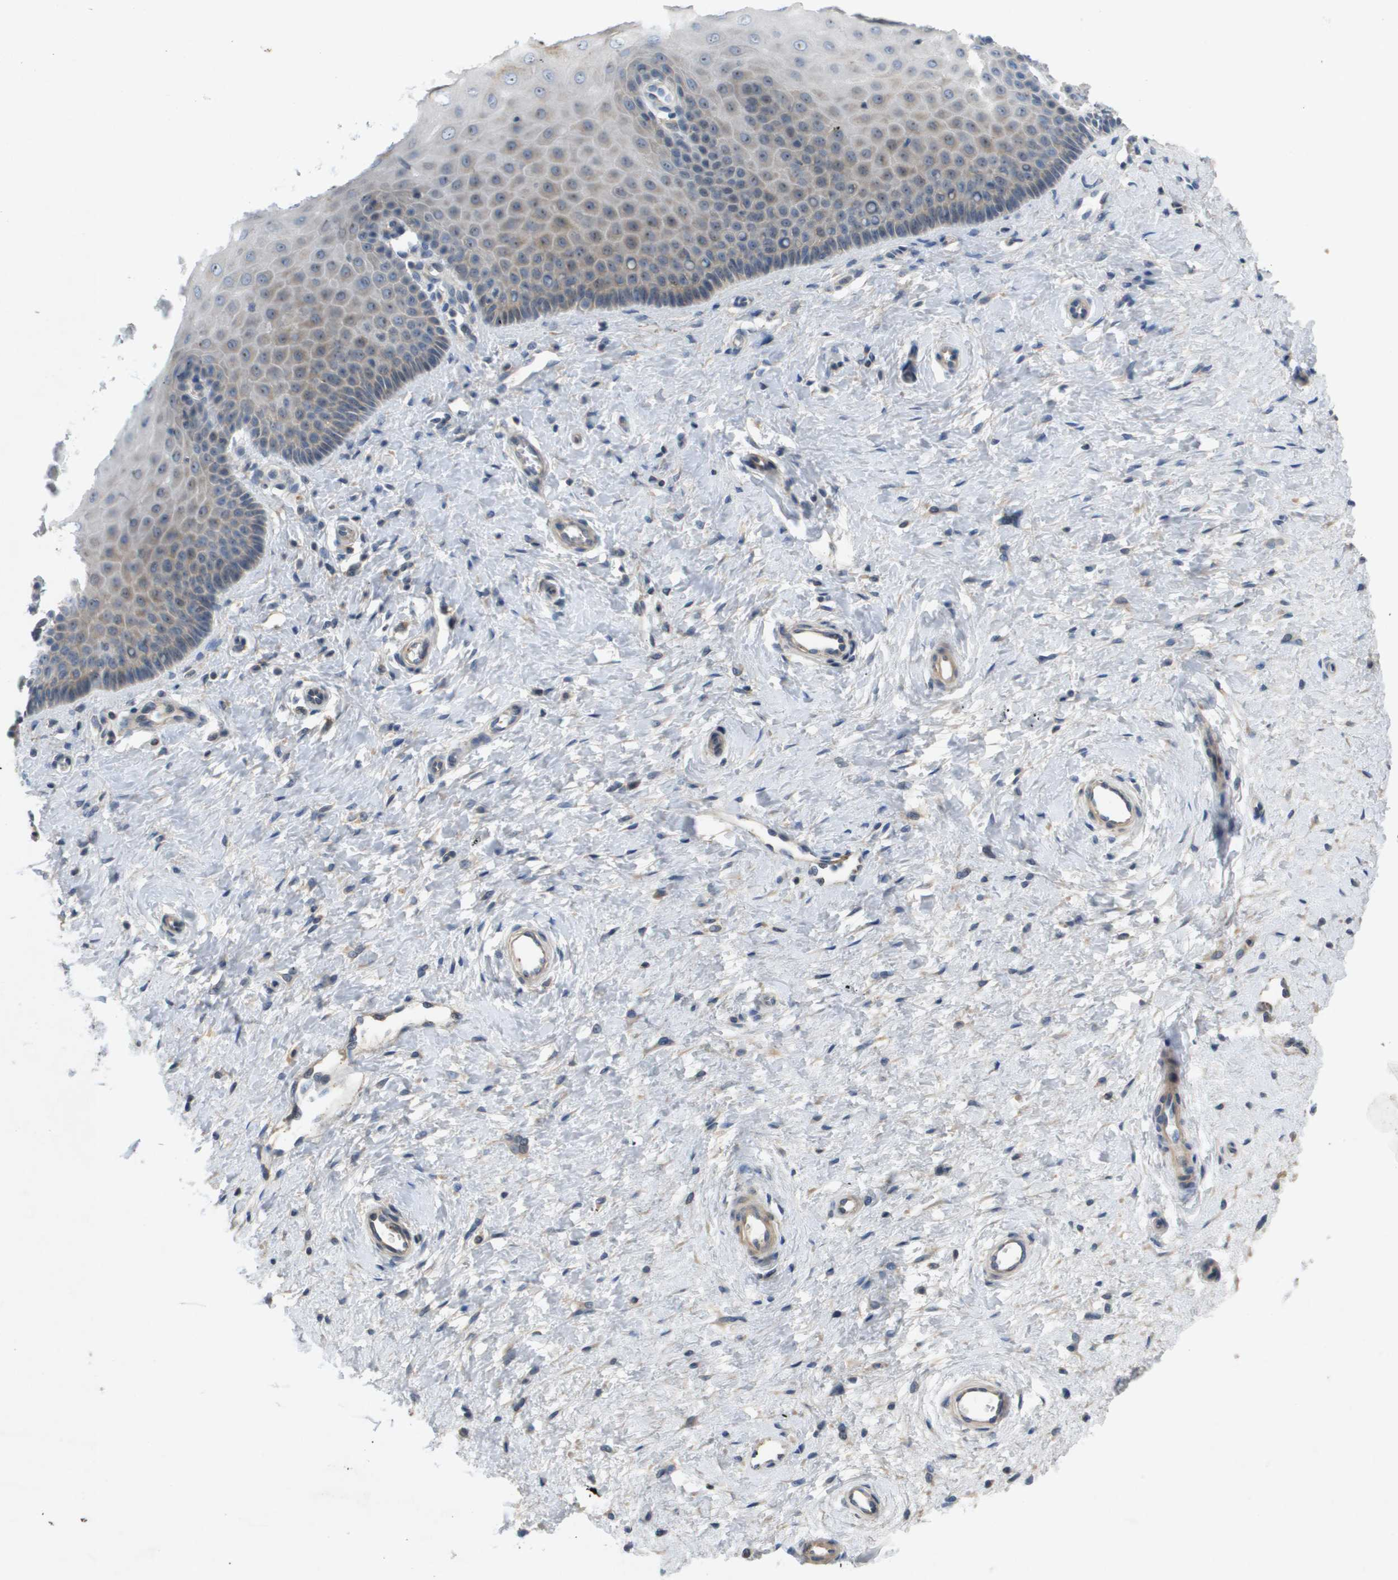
{"staining": {"intensity": "weak", "quantity": "<25%", "location": "cytoplasmic/membranous"}, "tissue": "cervix", "cell_type": "Glandular cells", "image_type": "normal", "snomed": [{"axis": "morphology", "description": "Normal tissue, NOS"}, {"axis": "topography", "description": "Cervix"}], "caption": "The photomicrograph exhibits no significant expression in glandular cells of cervix.", "gene": "B3GNT5", "patient": {"sex": "female", "age": 55}}